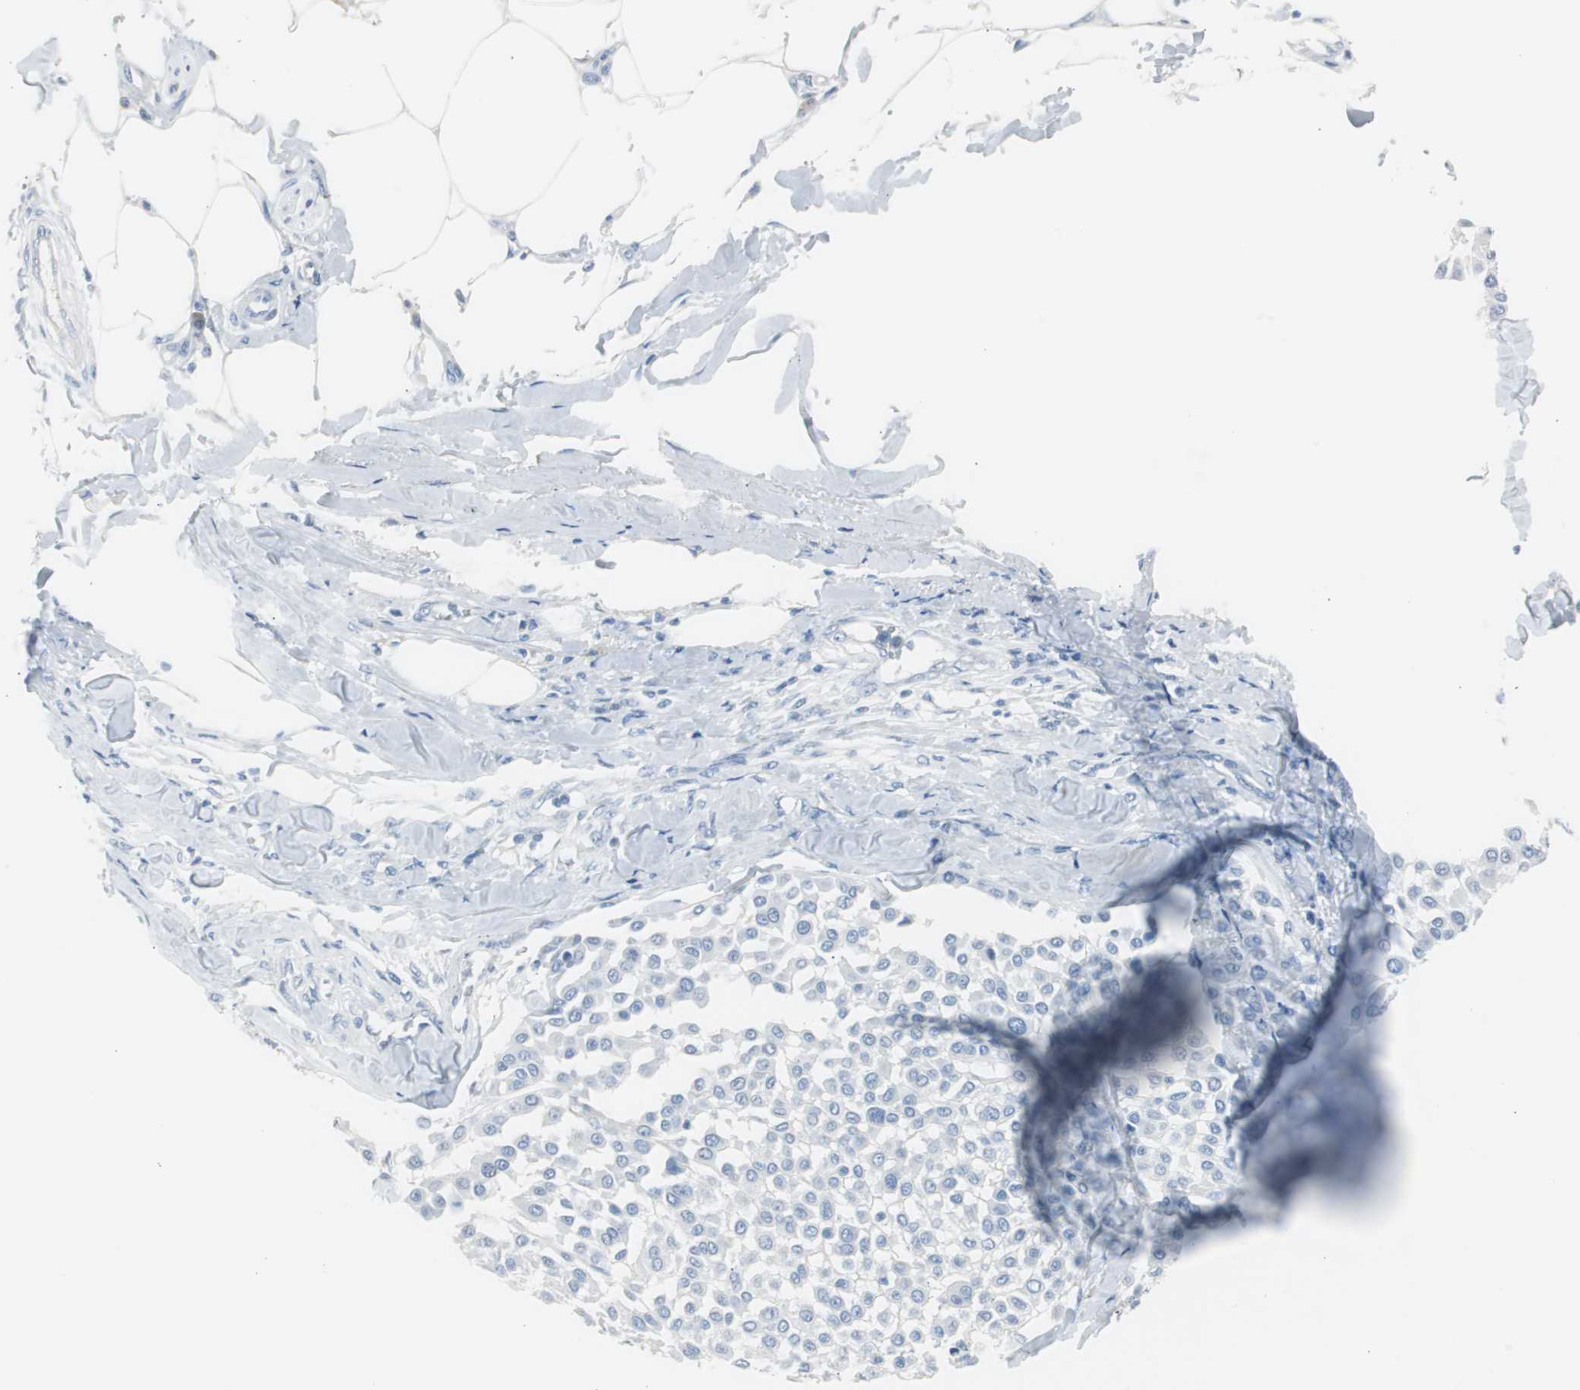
{"staining": {"intensity": "negative", "quantity": "none", "location": "none"}, "tissue": "melanoma", "cell_type": "Tumor cells", "image_type": "cancer", "snomed": [{"axis": "morphology", "description": "Malignant melanoma, Metastatic site"}, {"axis": "topography", "description": "Soft tissue"}], "caption": "IHC of melanoma demonstrates no staining in tumor cells.", "gene": "S100A7", "patient": {"sex": "male", "age": 41}}